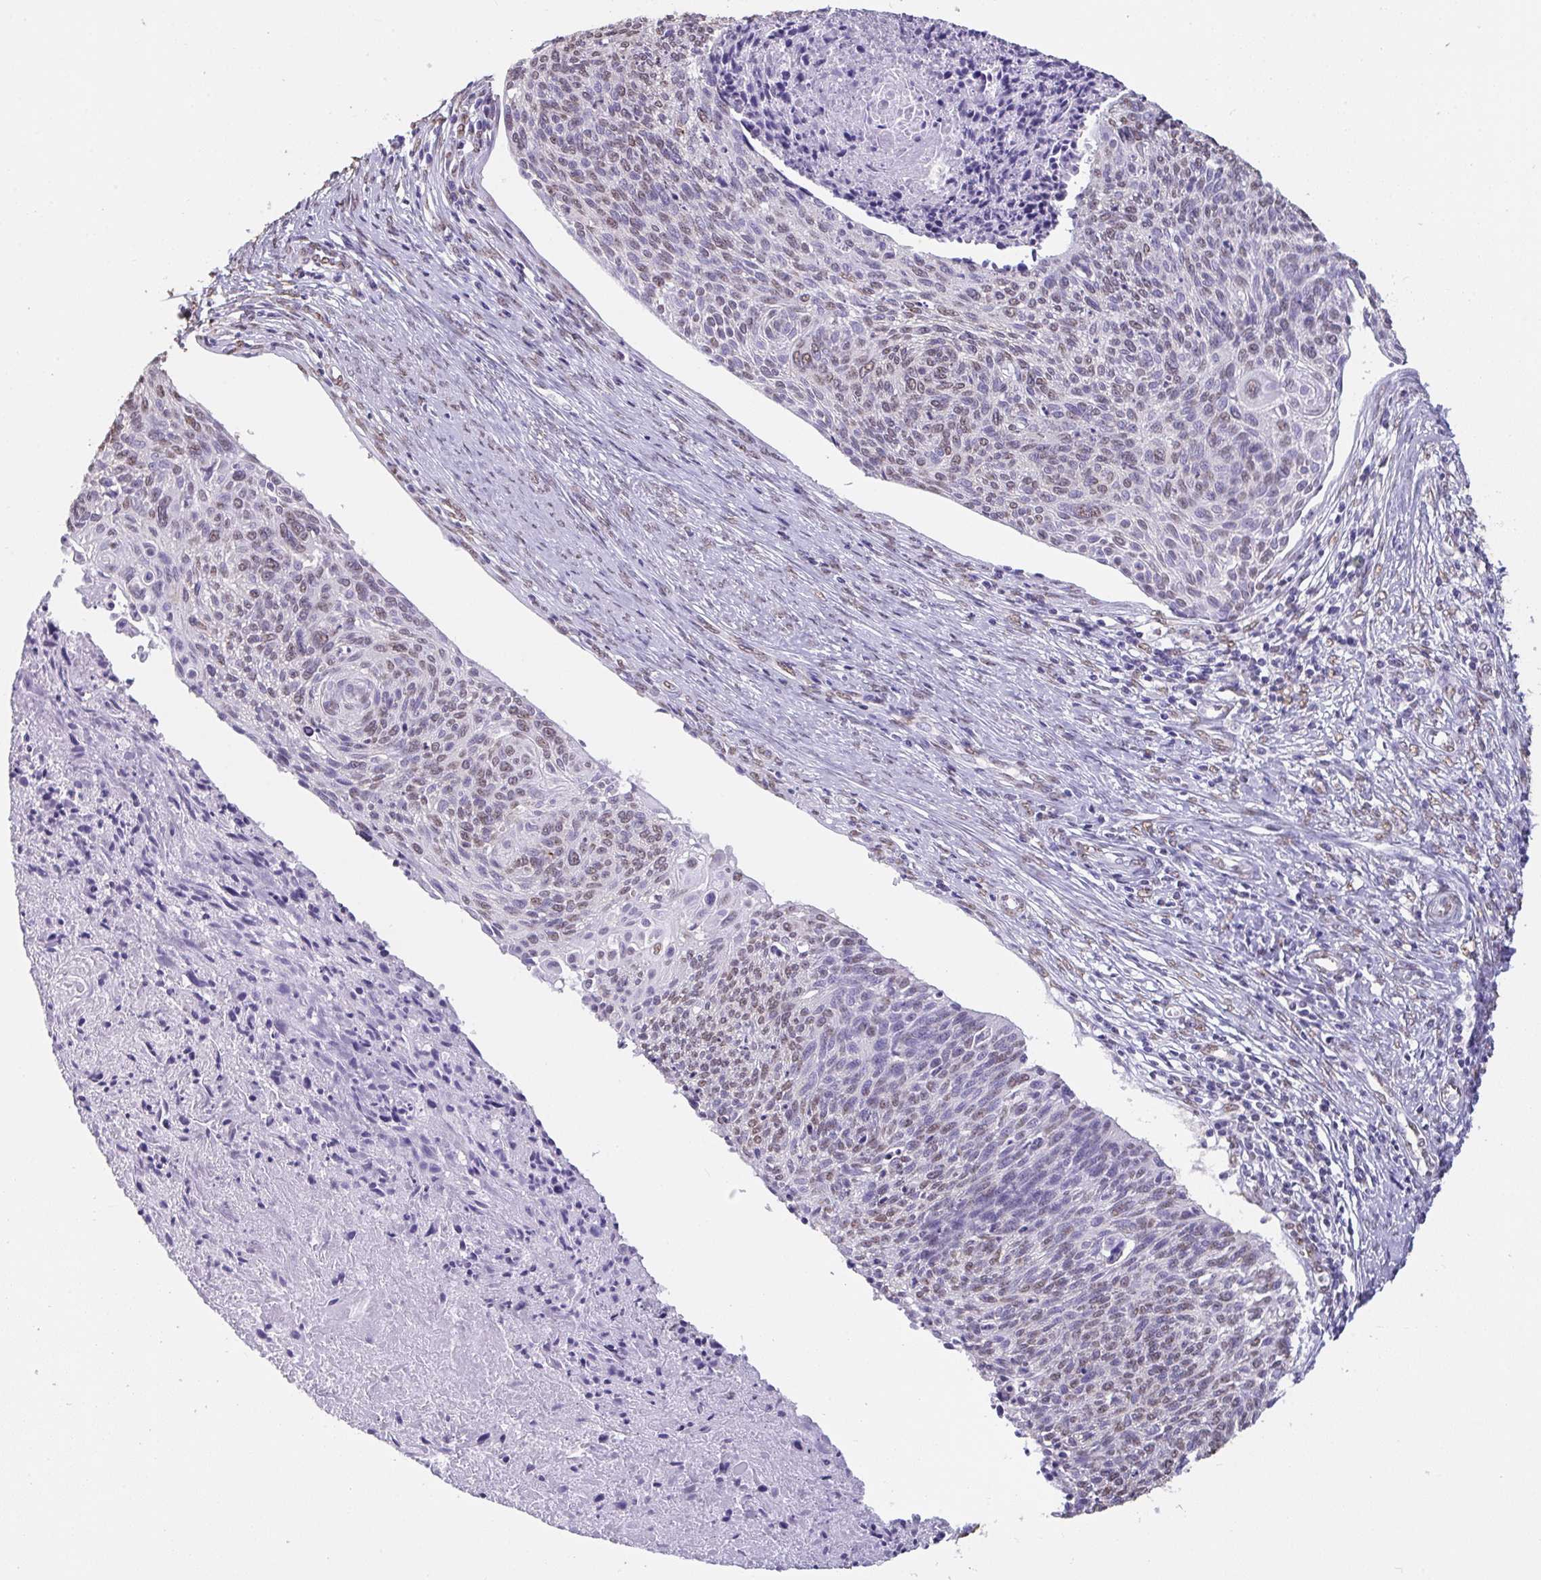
{"staining": {"intensity": "weak", "quantity": "25%-75%", "location": "nuclear"}, "tissue": "cervical cancer", "cell_type": "Tumor cells", "image_type": "cancer", "snomed": [{"axis": "morphology", "description": "Squamous cell carcinoma, NOS"}, {"axis": "topography", "description": "Cervix"}], "caption": "Brown immunohistochemical staining in human squamous cell carcinoma (cervical) exhibits weak nuclear positivity in approximately 25%-75% of tumor cells.", "gene": "SEMA6B", "patient": {"sex": "female", "age": 49}}